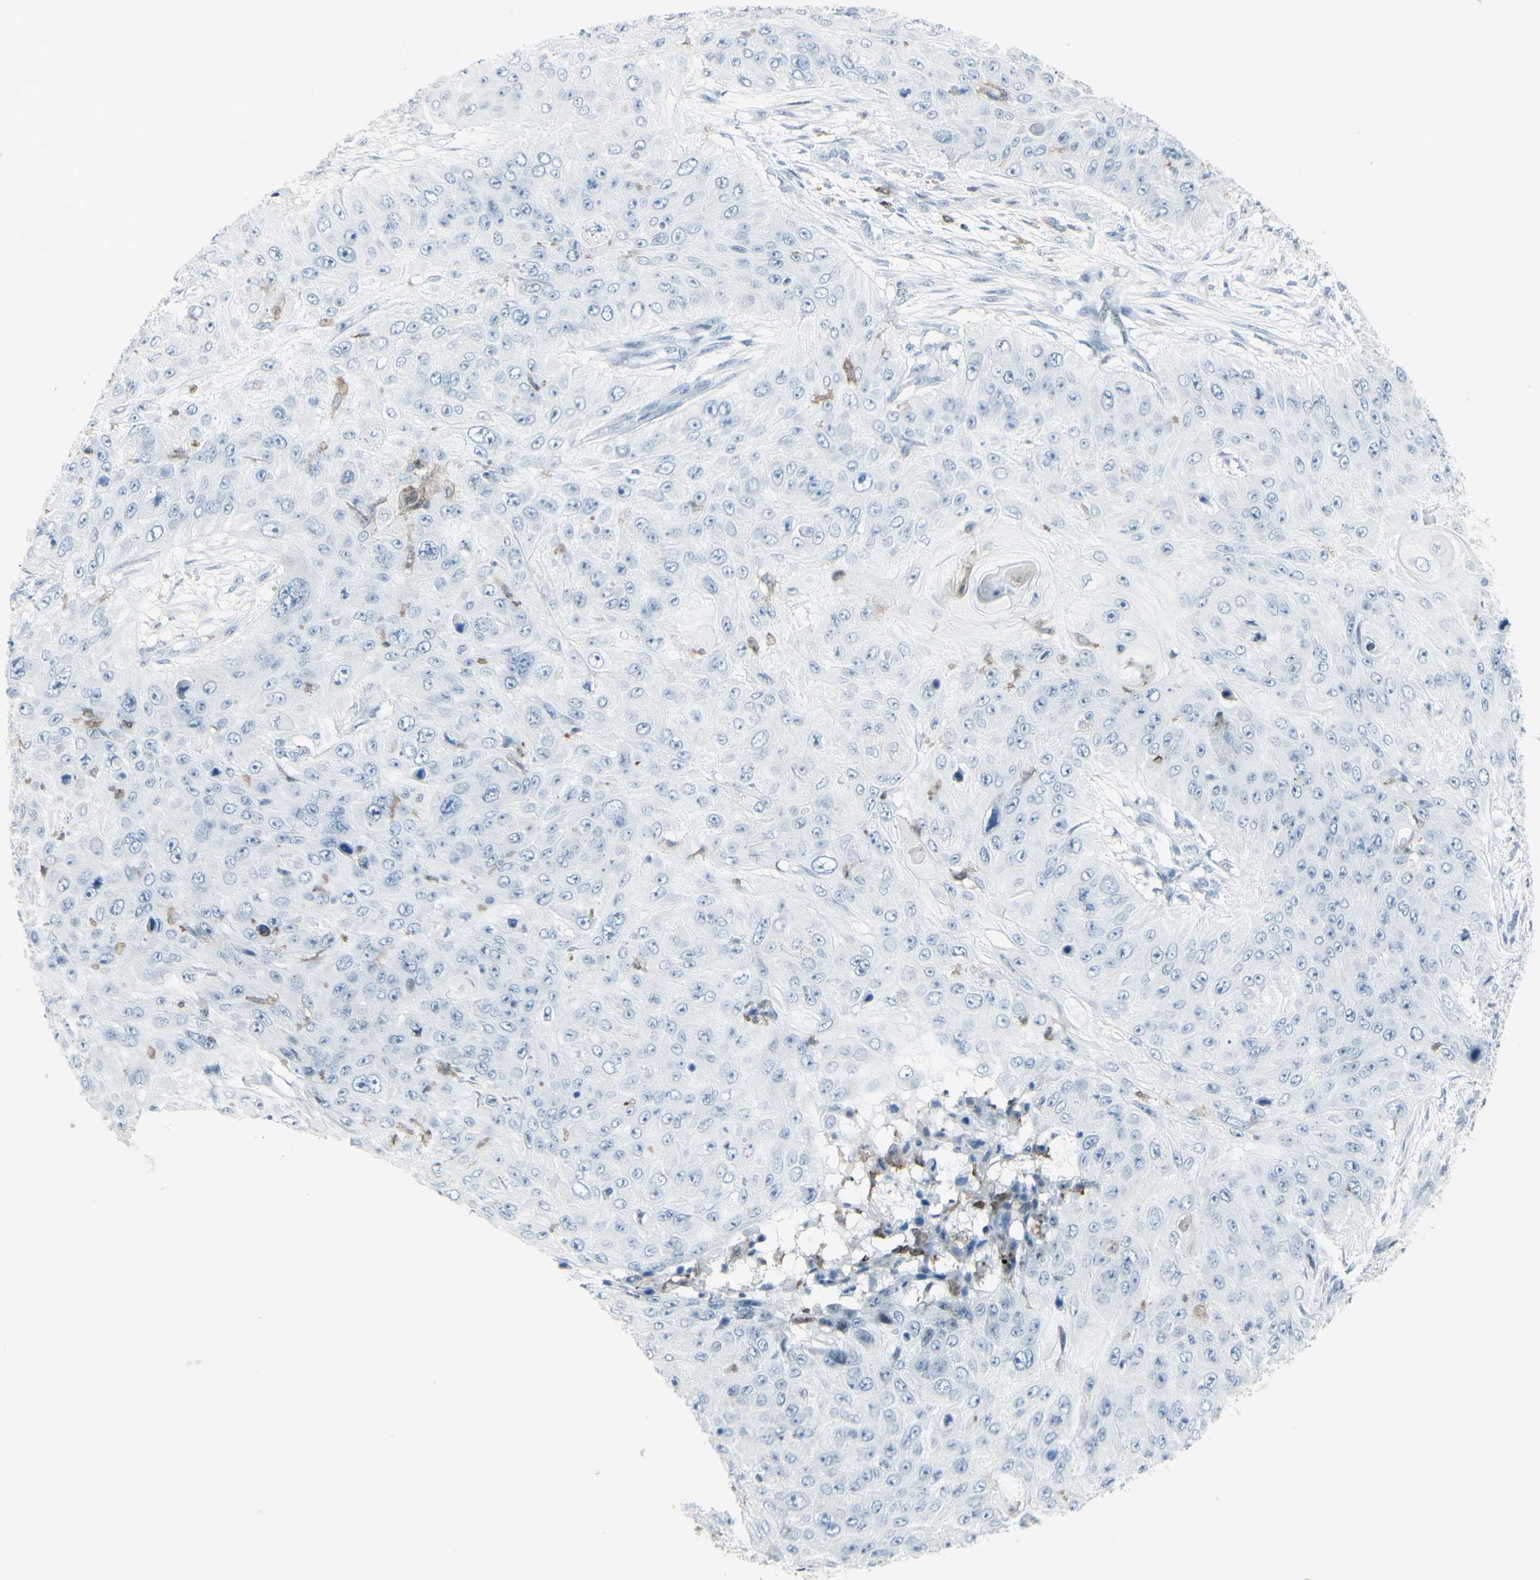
{"staining": {"intensity": "negative", "quantity": "none", "location": "none"}, "tissue": "skin cancer", "cell_type": "Tumor cells", "image_type": "cancer", "snomed": [{"axis": "morphology", "description": "Squamous cell carcinoma, NOS"}, {"axis": "topography", "description": "Skin"}], "caption": "IHC image of neoplastic tissue: skin cancer stained with DAB reveals no significant protein staining in tumor cells.", "gene": "NRG1", "patient": {"sex": "female", "age": 80}}